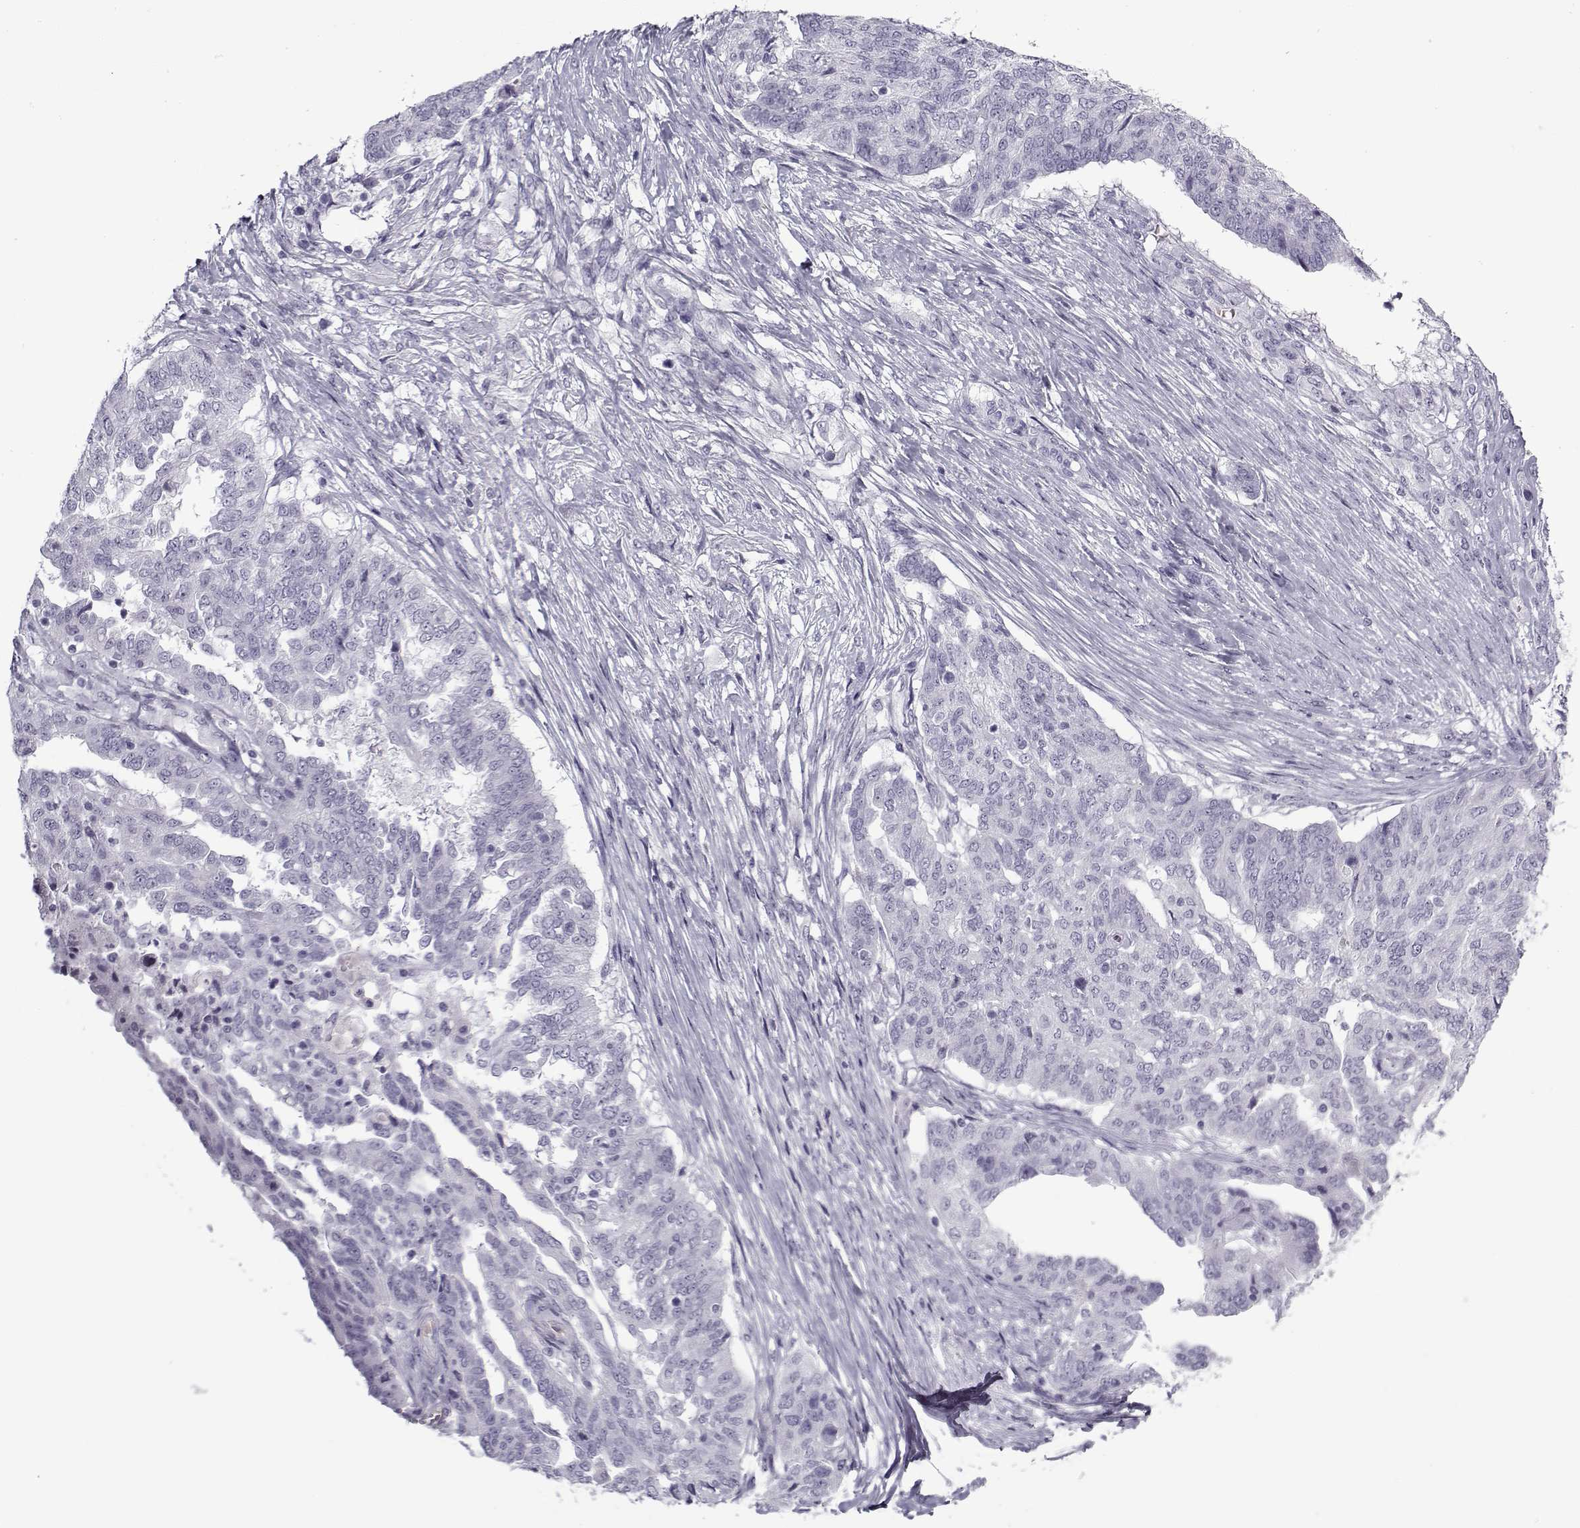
{"staining": {"intensity": "negative", "quantity": "none", "location": "none"}, "tissue": "ovarian cancer", "cell_type": "Tumor cells", "image_type": "cancer", "snomed": [{"axis": "morphology", "description": "Cystadenocarcinoma, serous, NOS"}, {"axis": "topography", "description": "Ovary"}], "caption": "Immunohistochemistry (IHC) of human serous cystadenocarcinoma (ovarian) reveals no positivity in tumor cells.", "gene": "SNCA", "patient": {"sex": "female", "age": 67}}